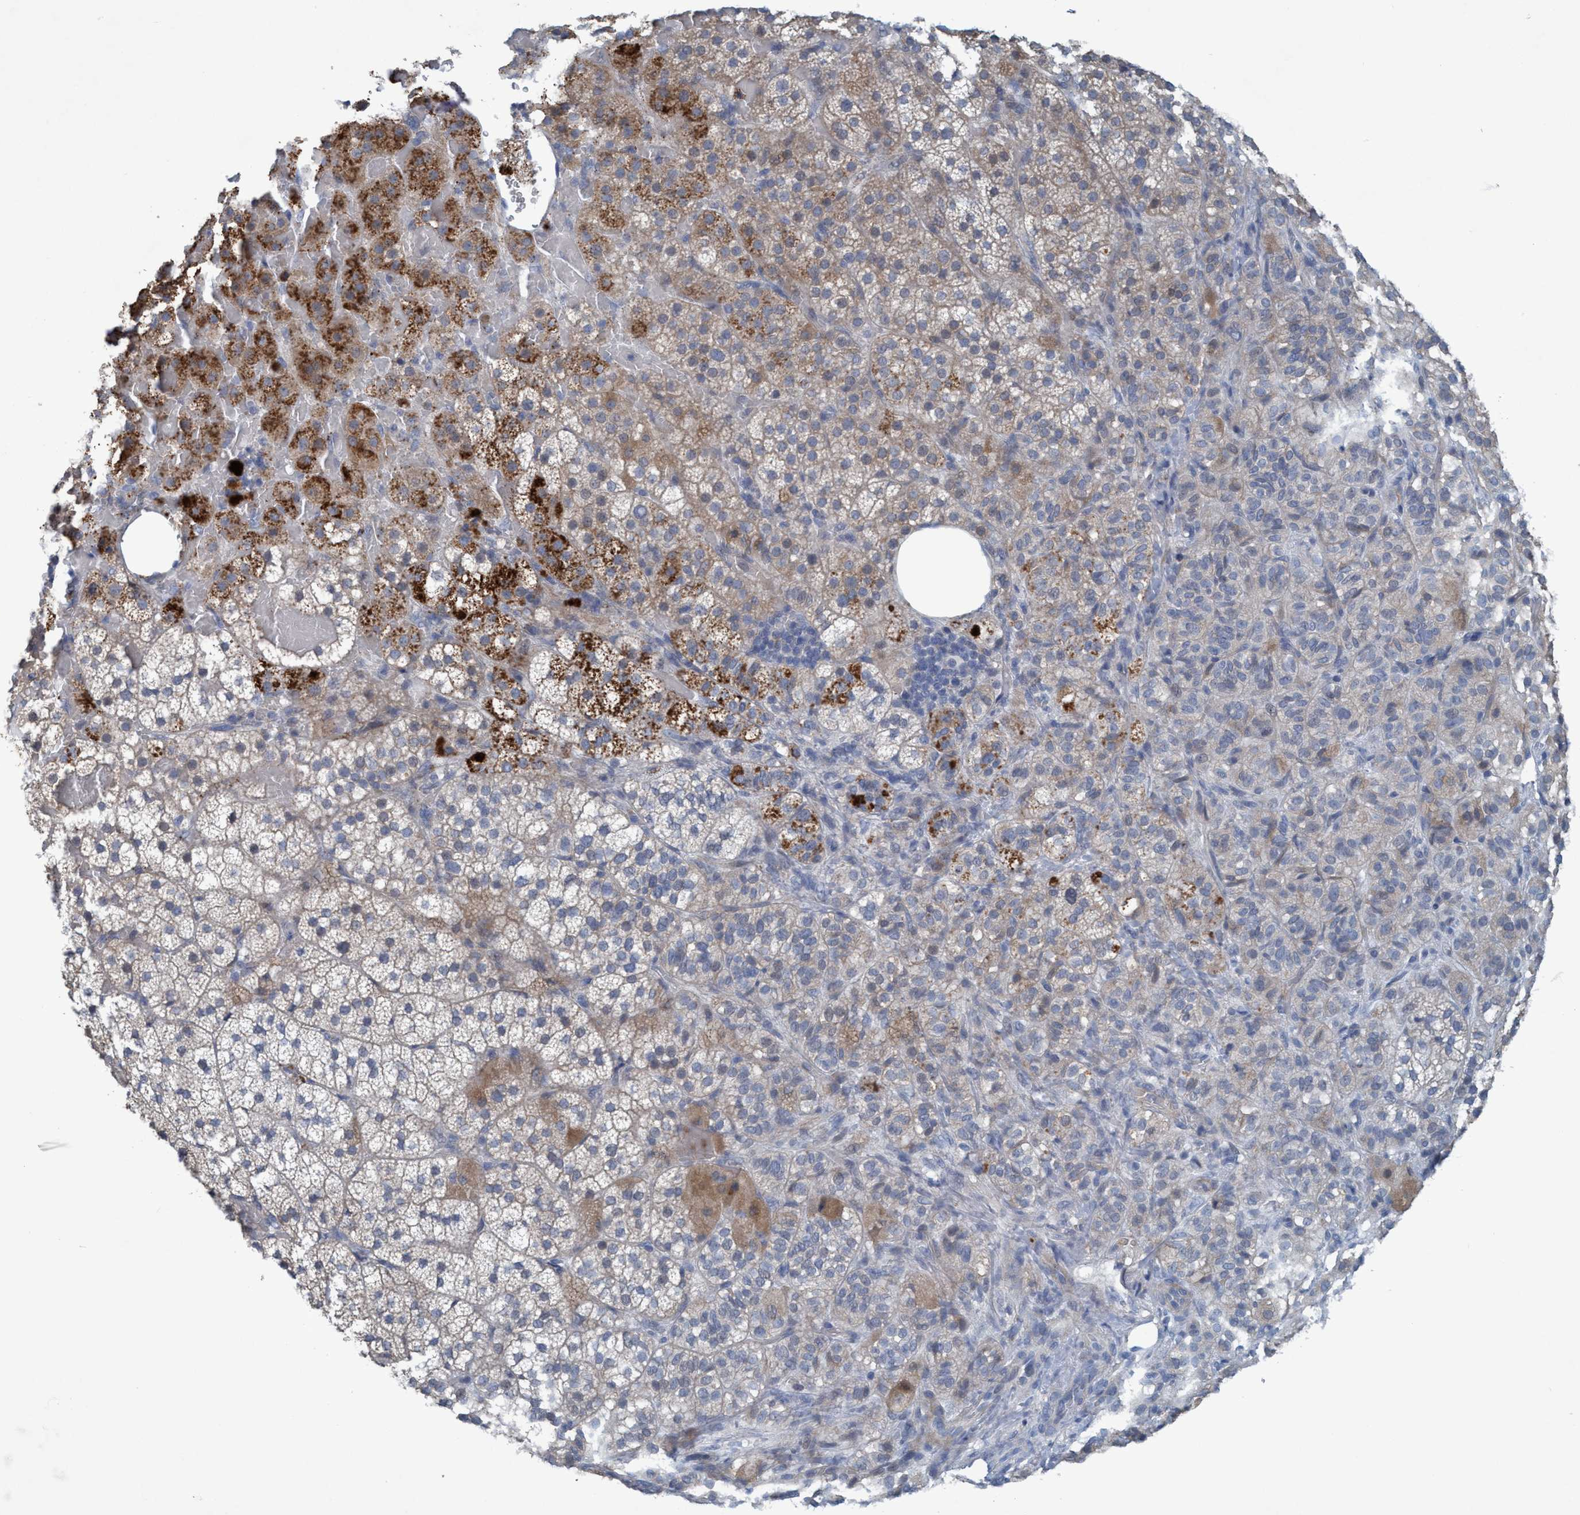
{"staining": {"intensity": "strong", "quantity": "<25%", "location": "cytoplasmic/membranous"}, "tissue": "adrenal gland", "cell_type": "Glandular cells", "image_type": "normal", "snomed": [{"axis": "morphology", "description": "Normal tissue, NOS"}, {"axis": "topography", "description": "Adrenal gland"}], "caption": "IHC image of benign human adrenal gland stained for a protein (brown), which reveals medium levels of strong cytoplasmic/membranous positivity in approximately <25% of glandular cells.", "gene": "RNF208", "patient": {"sex": "female", "age": 59}}